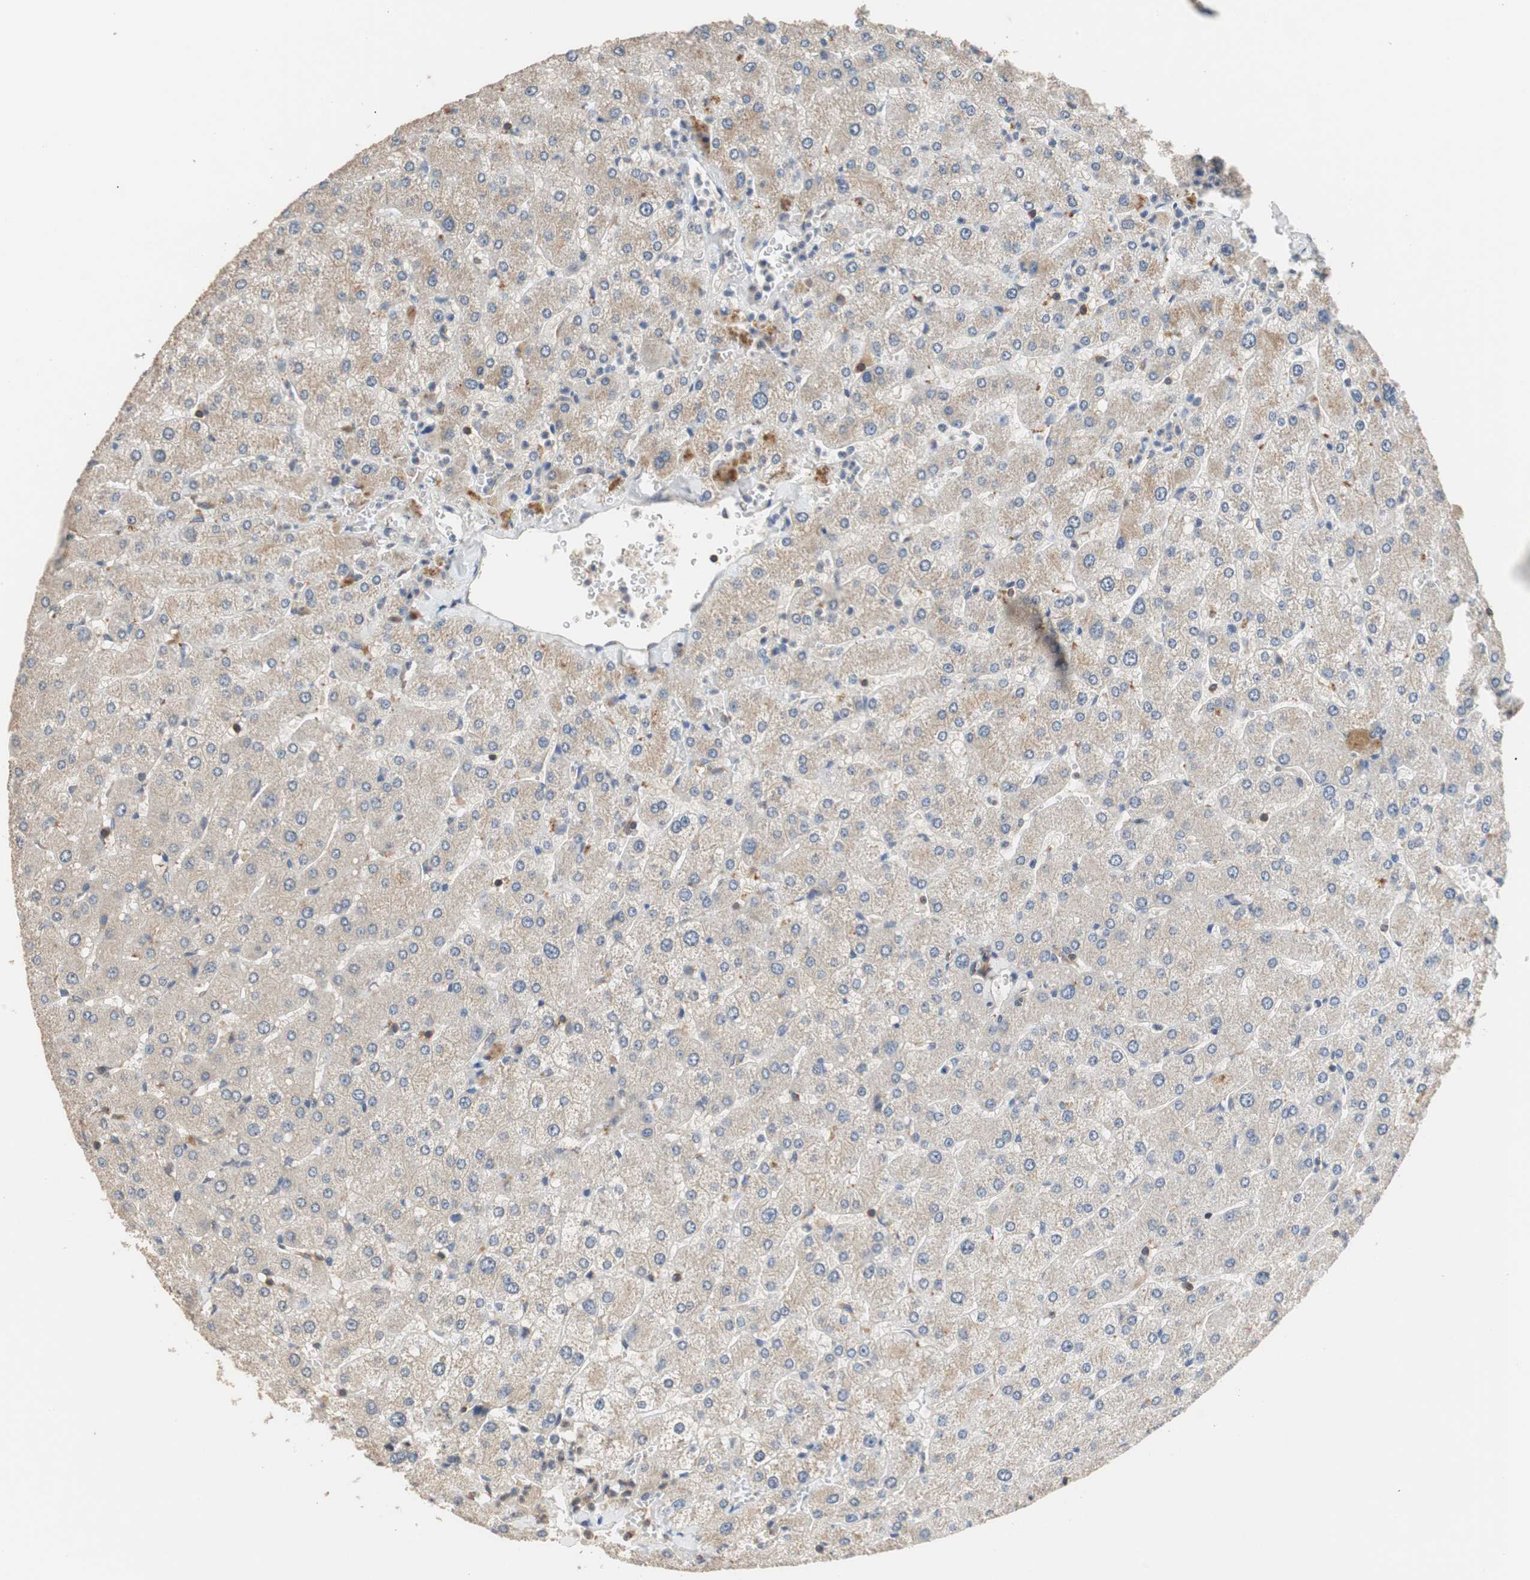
{"staining": {"intensity": "moderate", "quantity": ">75%", "location": "cytoplasmic/membranous"}, "tissue": "liver", "cell_type": "Cholangiocytes", "image_type": "normal", "snomed": [{"axis": "morphology", "description": "Normal tissue, NOS"}, {"axis": "topography", "description": "Liver"}], "caption": "Immunohistochemistry (IHC) micrograph of unremarkable human liver stained for a protein (brown), which exhibits medium levels of moderate cytoplasmic/membranous expression in approximately >75% of cholangiocytes.", "gene": "MAP4K2", "patient": {"sex": "male", "age": 55}}